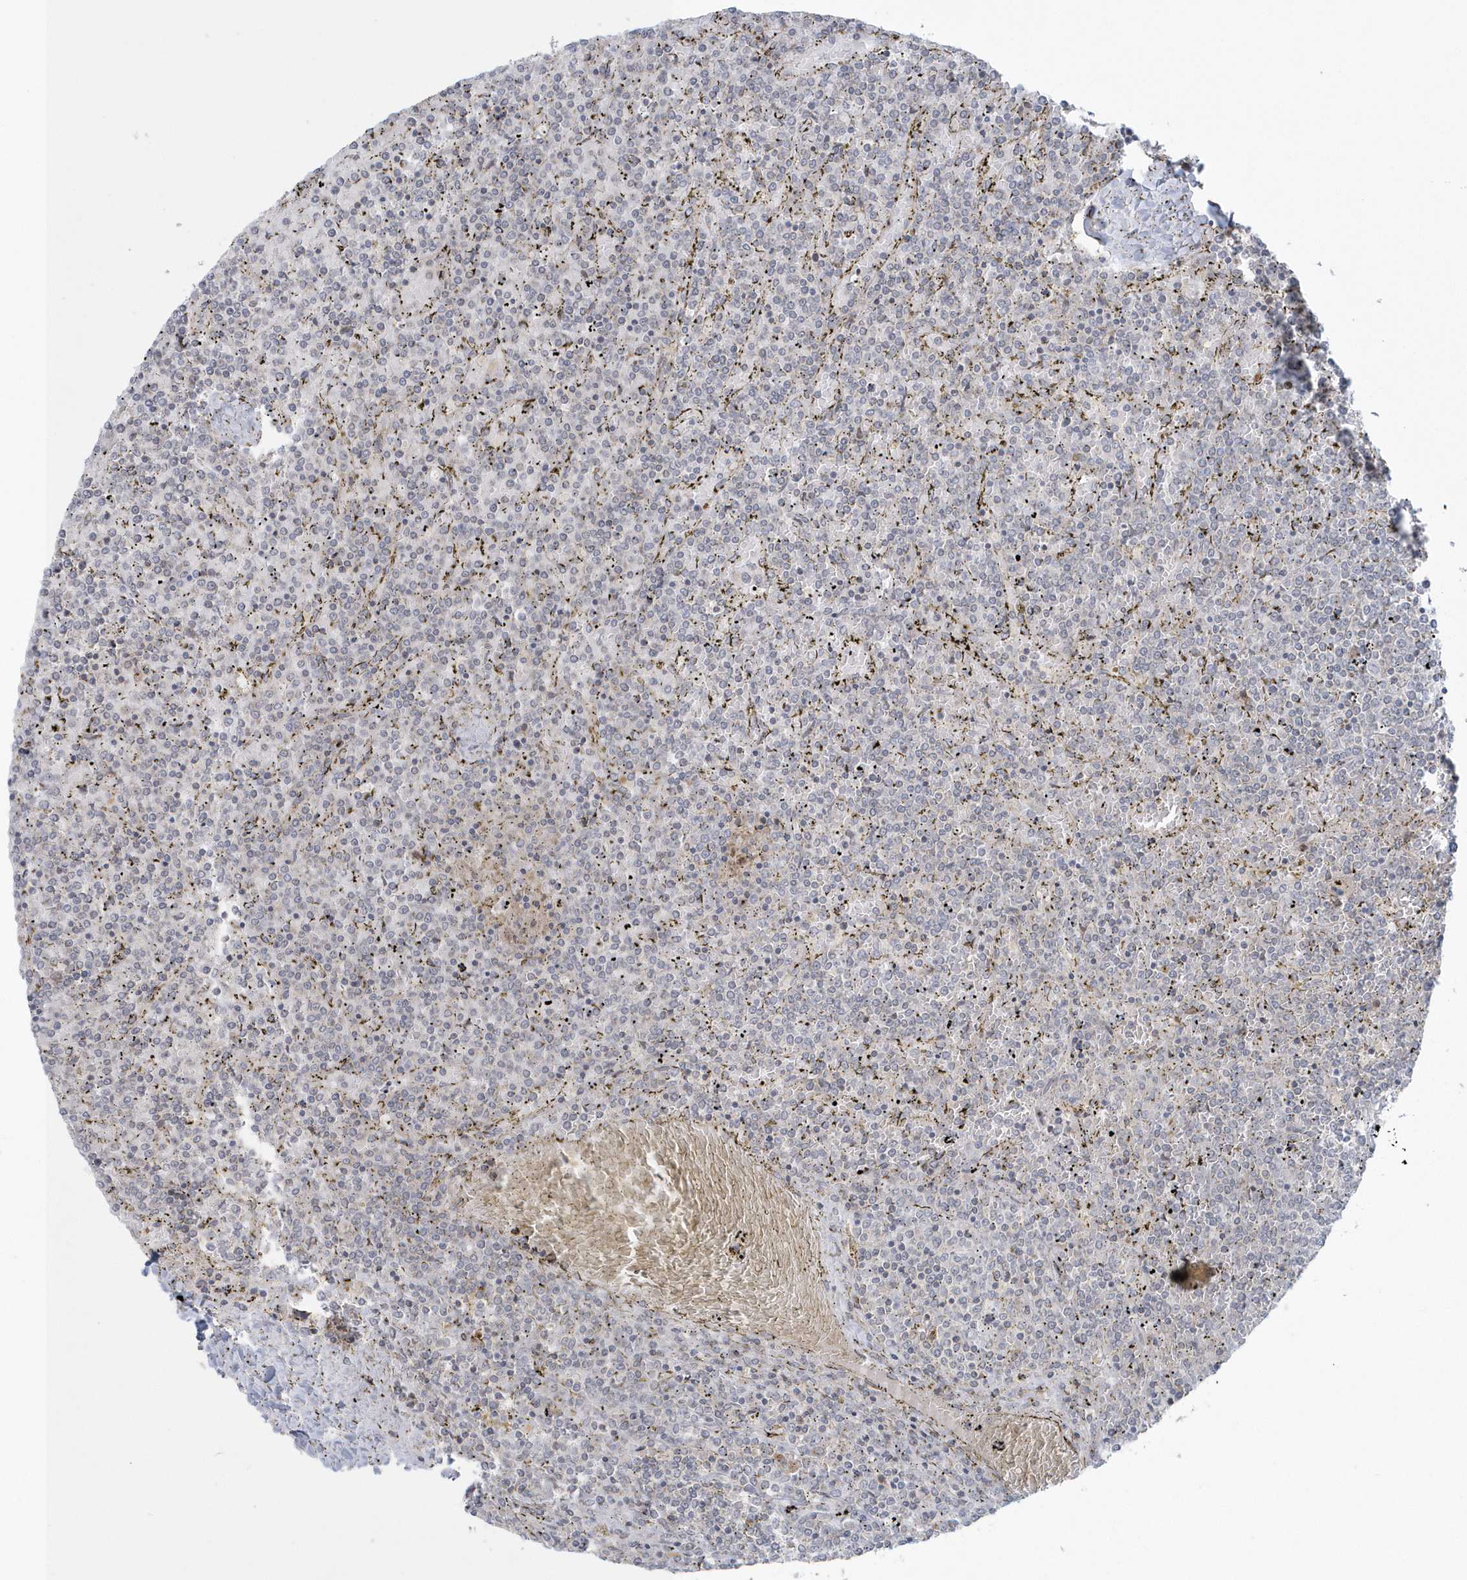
{"staining": {"intensity": "negative", "quantity": "none", "location": "none"}, "tissue": "lymphoma", "cell_type": "Tumor cells", "image_type": "cancer", "snomed": [{"axis": "morphology", "description": "Malignant lymphoma, non-Hodgkin's type, Low grade"}, {"axis": "topography", "description": "Spleen"}], "caption": "Photomicrograph shows no protein expression in tumor cells of lymphoma tissue.", "gene": "BLTP3A", "patient": {"sex": "female", "age": 19}}